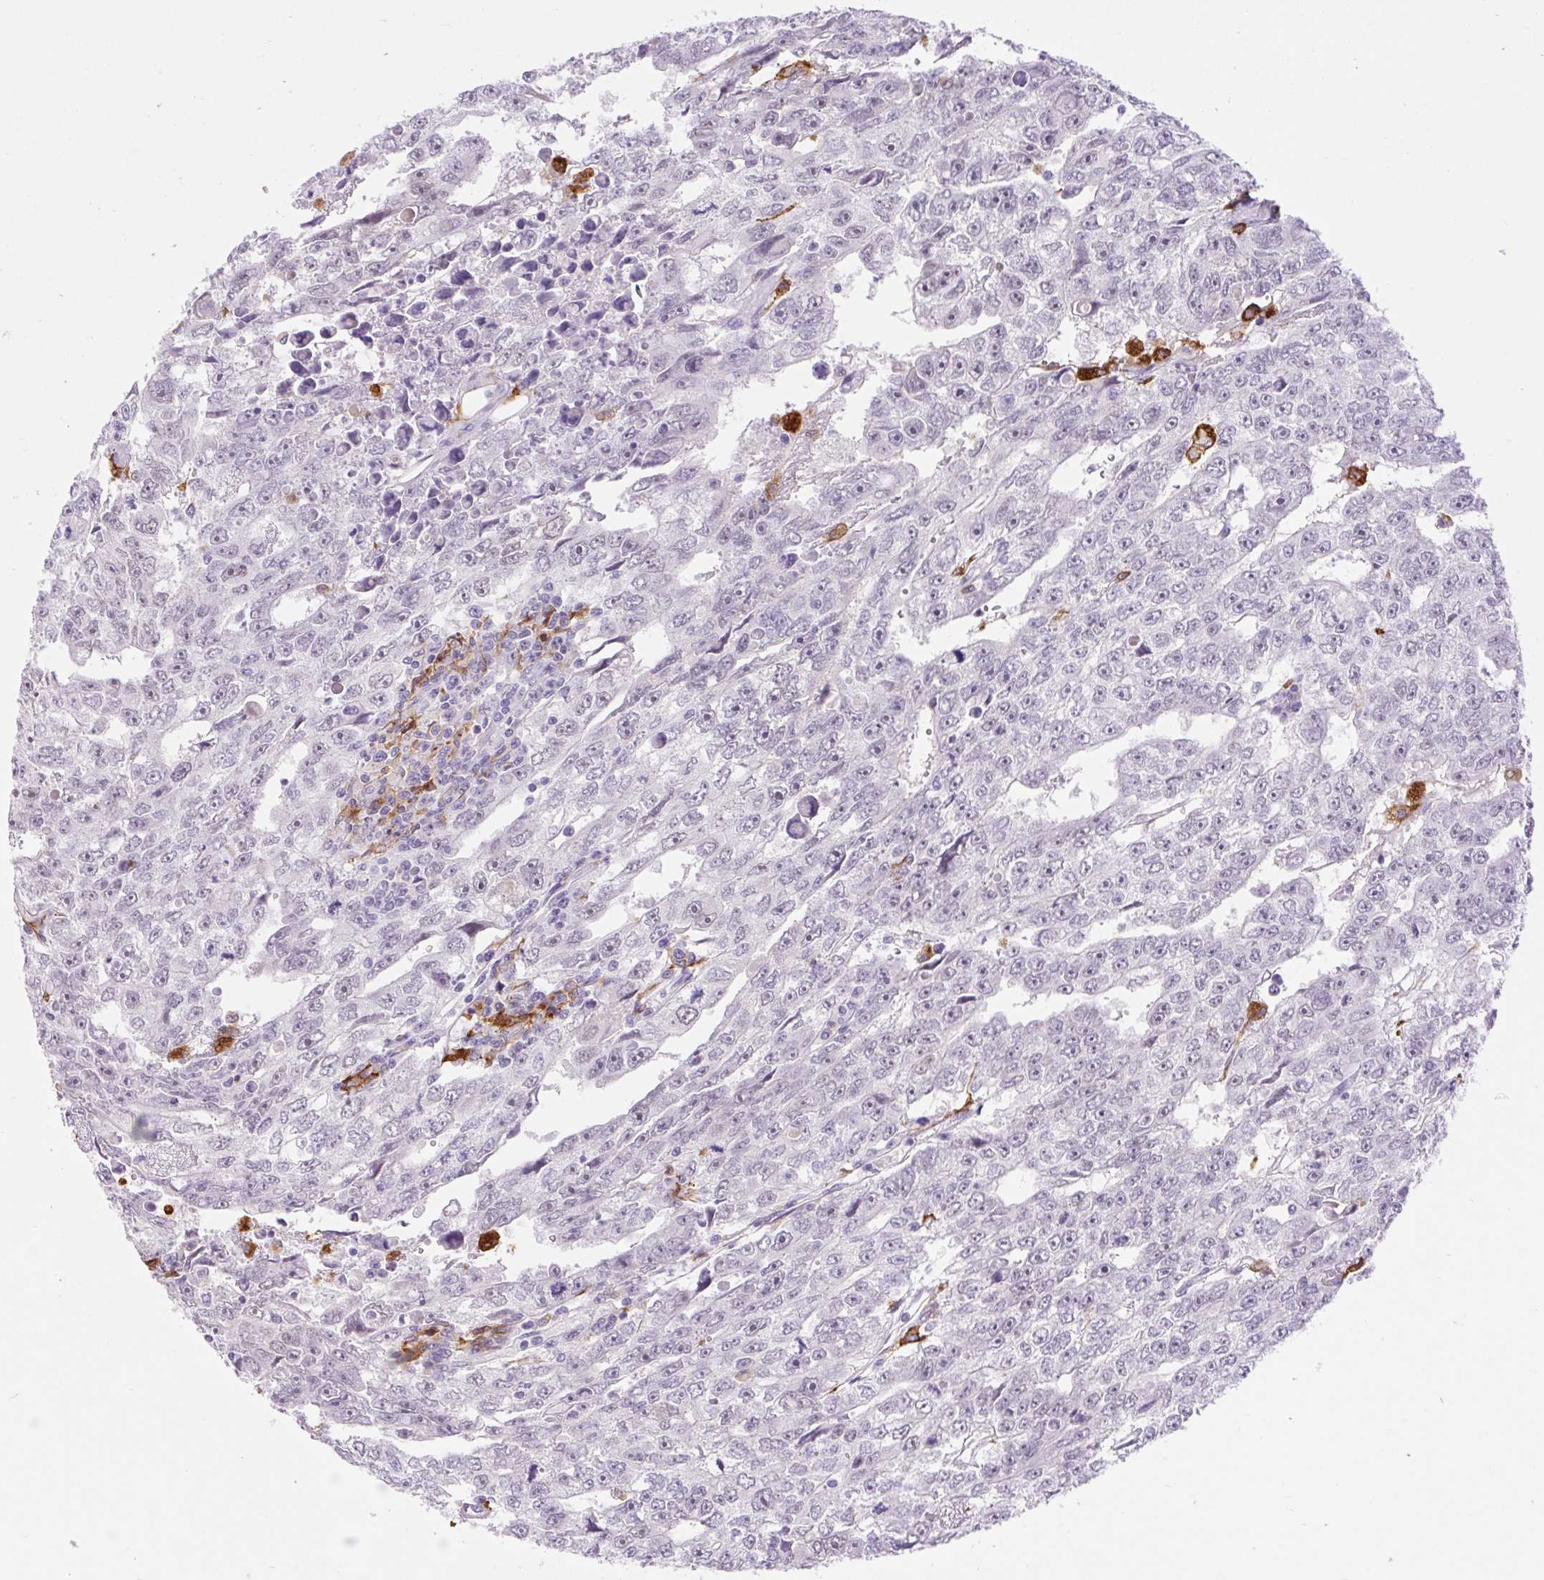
{"staining": {"intensity": "negative", "quantity": "none", "location": "none"}, "tissue": "testis cancer", "cell_type": "Tumor cells", "image_type": "cancer", "snomed": [{"axis": "morphology", "description": "Carcinoma, Embryonal, NOS"}, {"axis": "topography", "description": "Testis"}], "caption": "An immunohistochemistry (IHC) photomicrograph of testis embryonal carcinoma is shown. There is no staining in tumor cells of testis embryonal carcinoma.", "gene": "SIGLEC1", "patient": {"sex": "male", "age": 20}}